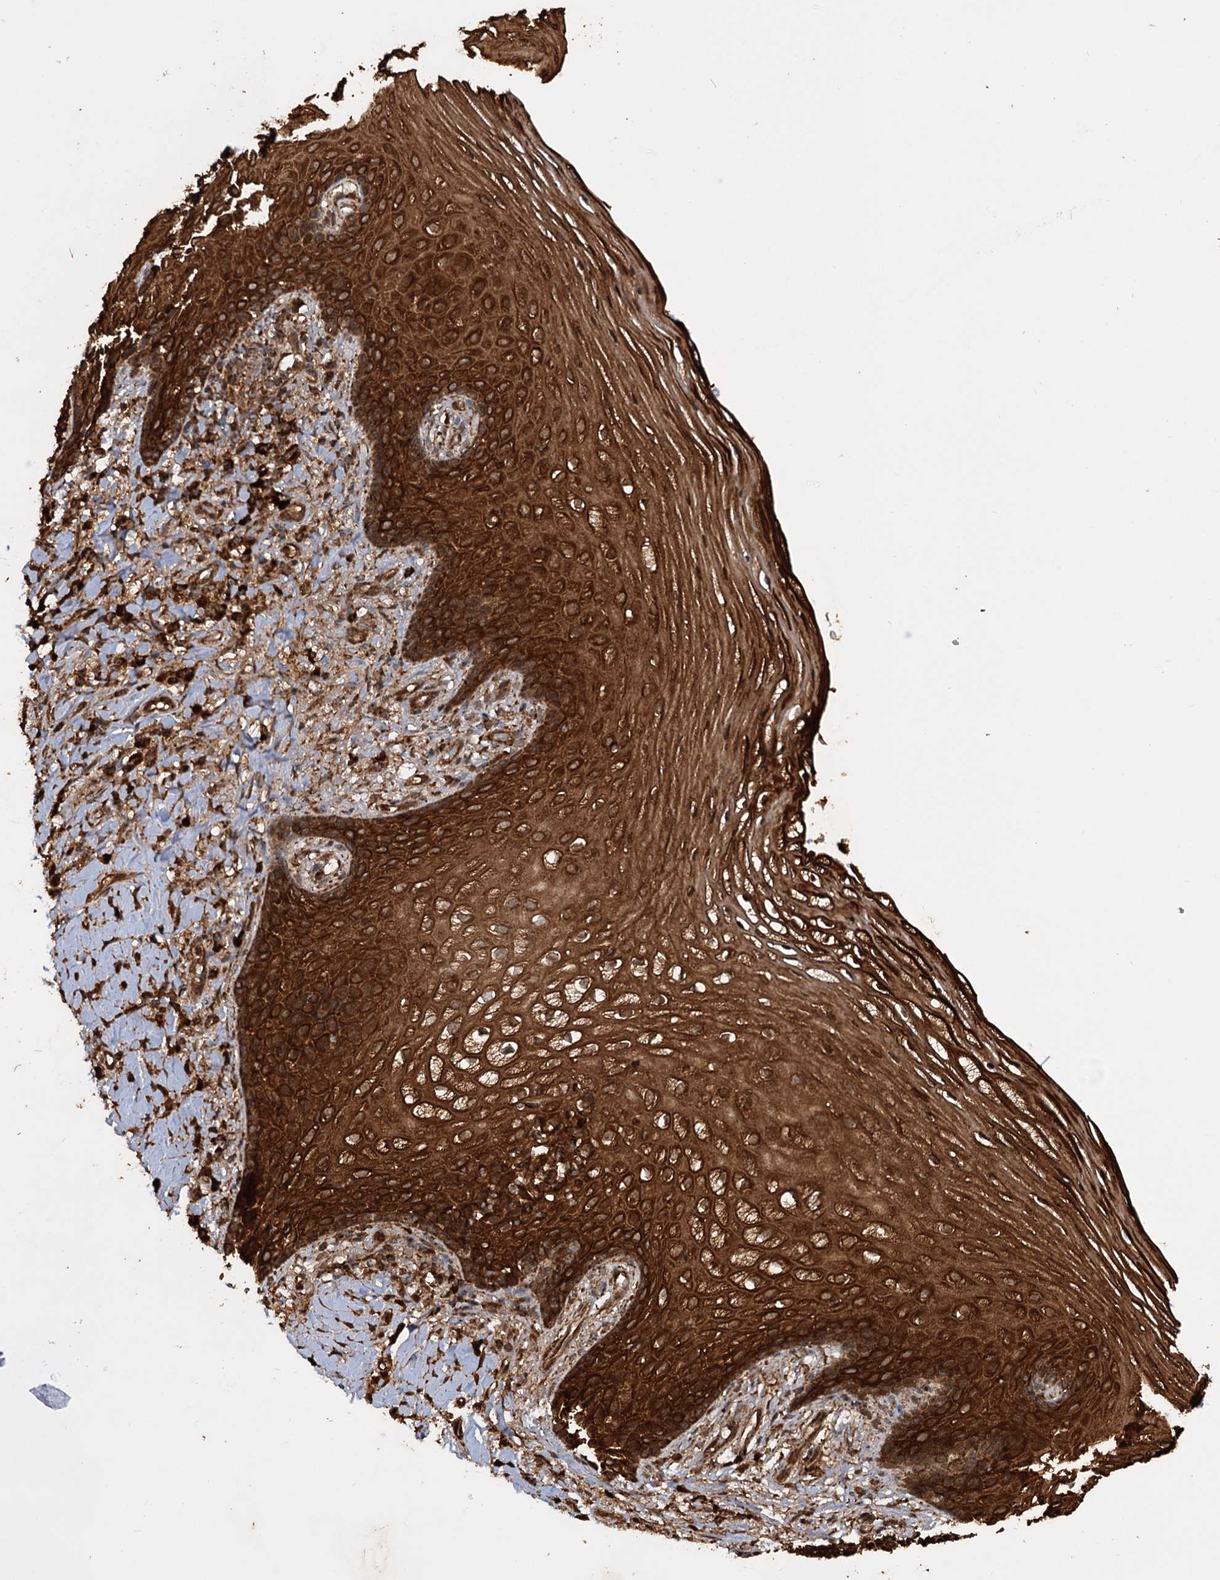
{"staining": {"intensity": "strong", "quantity": ">75%", "location": "cytoplasmic/membranous"}, "tissue": "vagina", "cell_type": "Squamous epithelial cells", "image_type": "normal", "snomed": [{"axis": "morphology", "description": "Normal tissue, NOS"}, {"axis": "topography", "description": "Vagina"}], "caption": "Brown immunohistochemical staining in unremarkable vagina displays strong cytoplasmic/membranous positivity in approximately >75% of squamous epithelial cells.", "gene": "IPO4", "patient": {"sex": "female", "age": 60}}